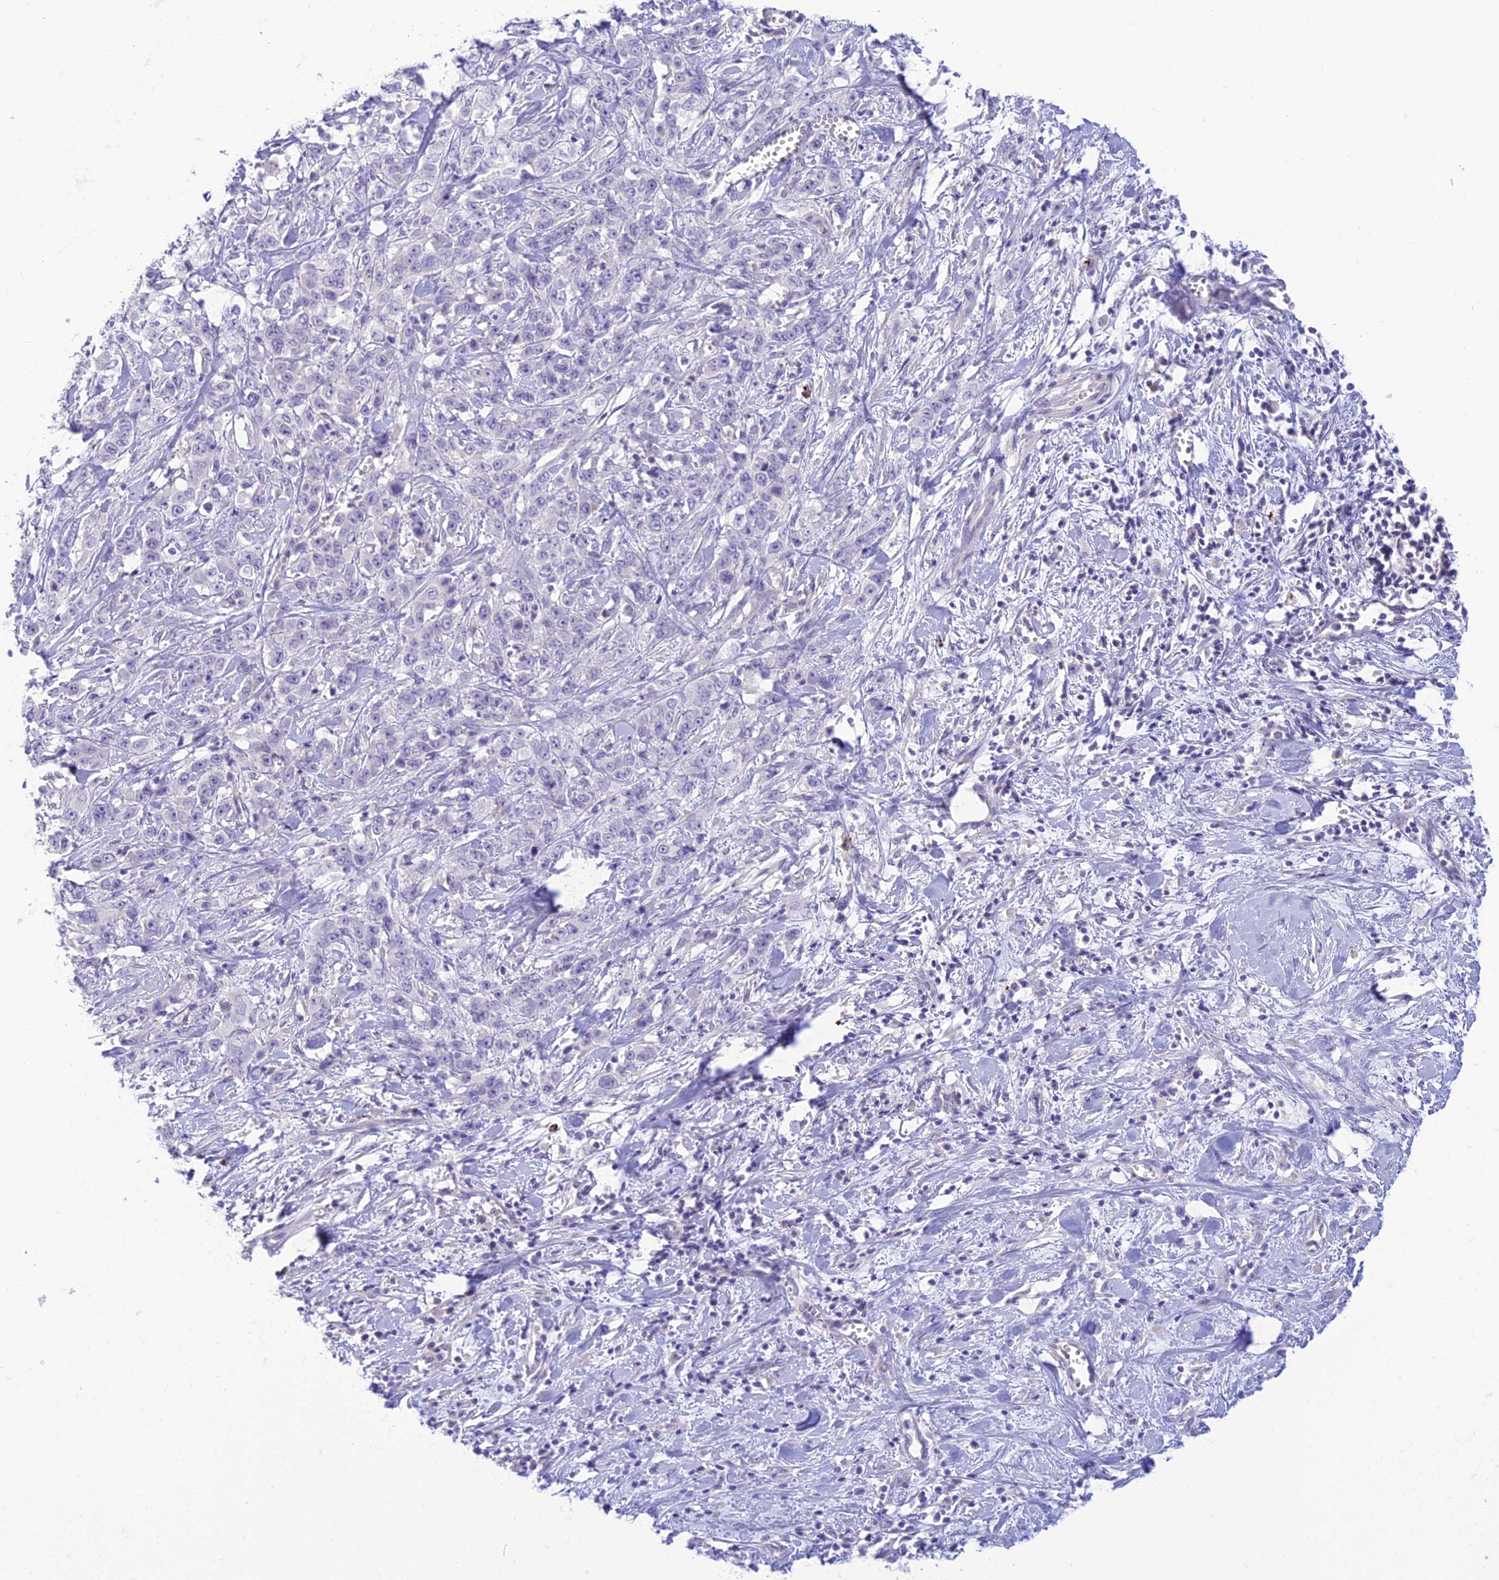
{"staining": {"intensity": "negative", "quantity": "none", "location": "none"}, "tissue": "stomach cancer", "cell_type": "Tumor cells", "image_type": "cancer", "snomed": [{"axis": "morphology", "description": "Adenocarcinoma, NOS"}, {"axis": "topography", "description": "Stomach, upper"}], "caption": "A histopathology image of stomach cancer stained for a protein reveals no brown staining in tumor cells.", "gene": "DHDH", "patient": {"sex": "male", "age": 62}}